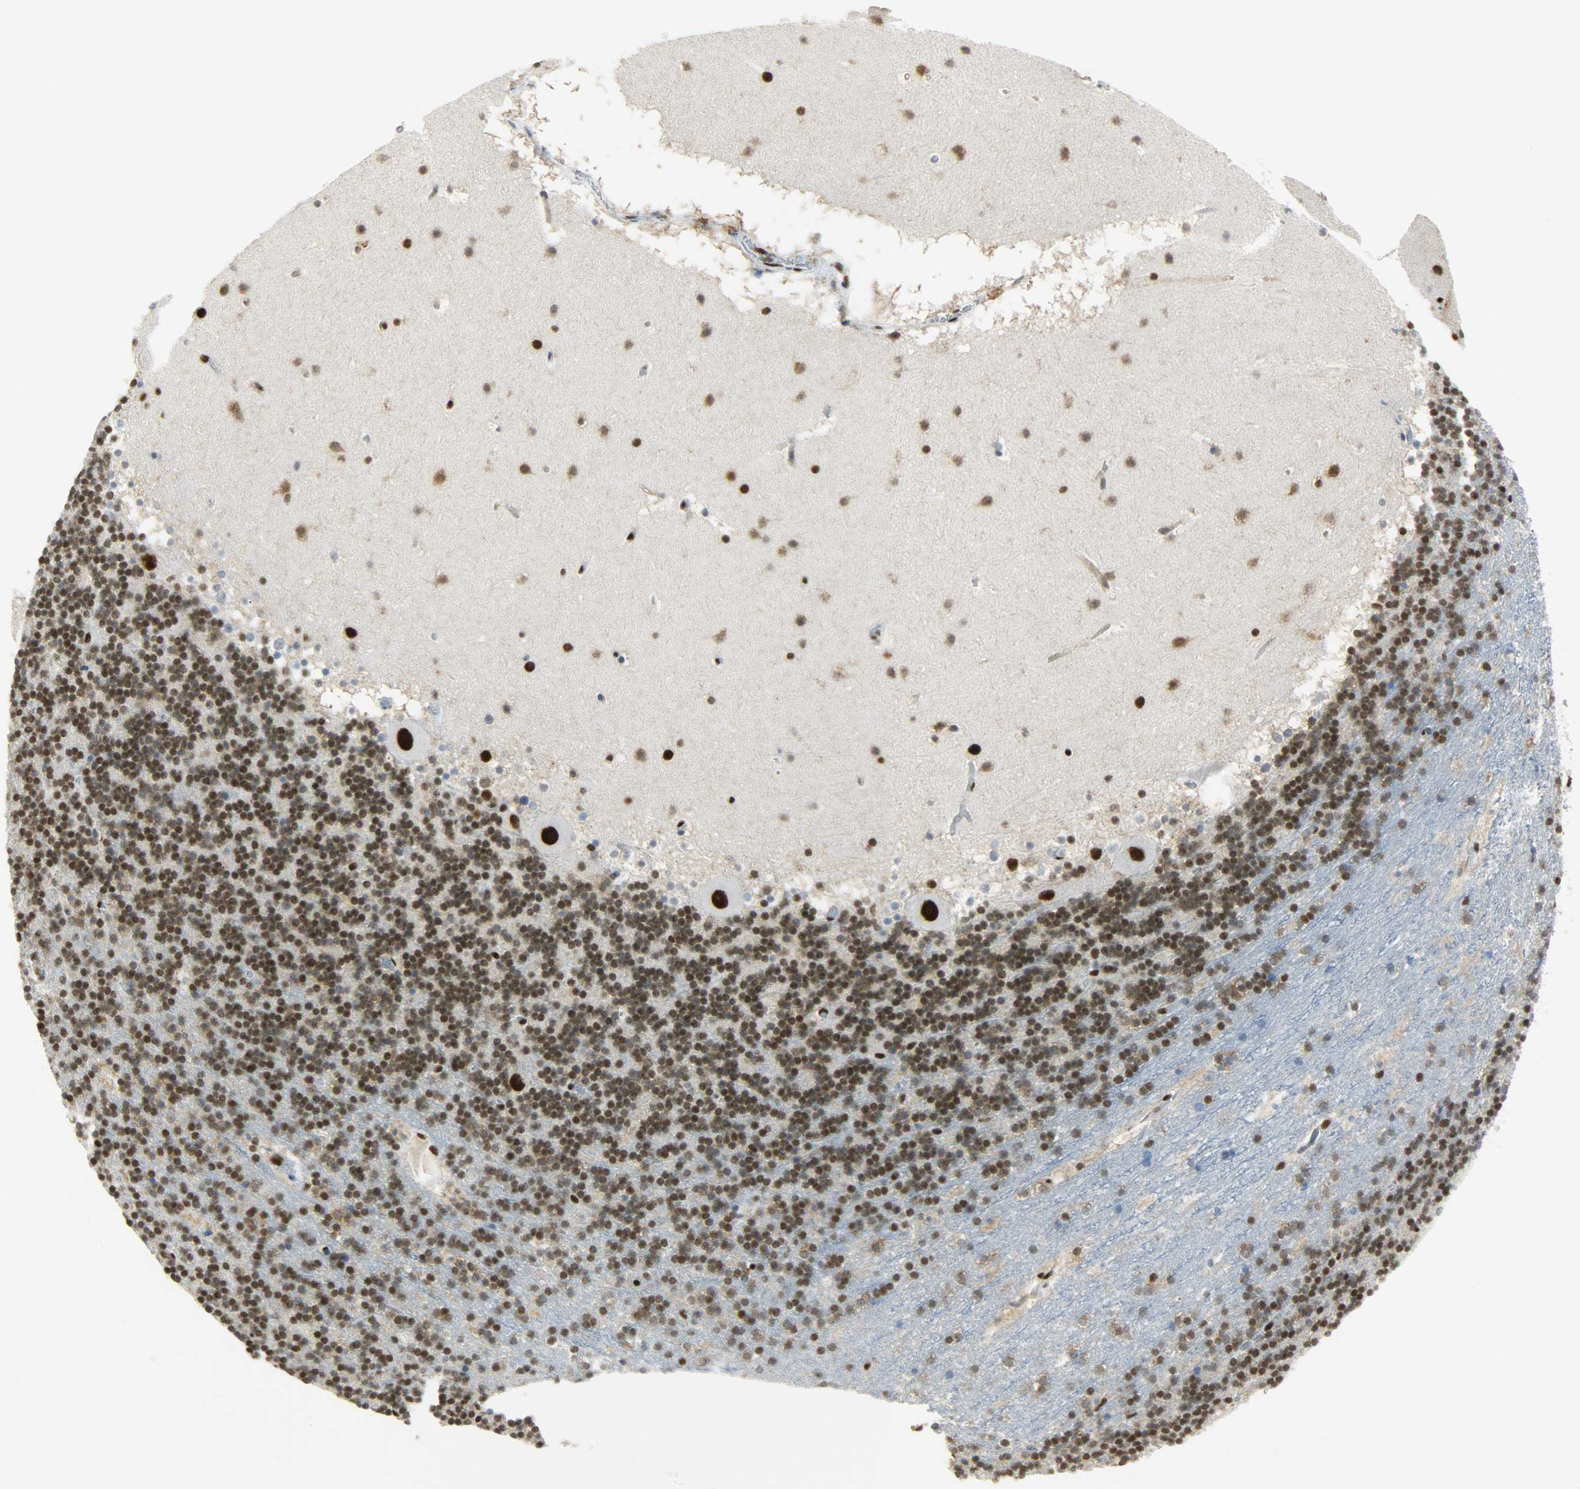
{"staining": {"intensity": "moderate", "quantity": ">75%", "location": "nuclear"}, "tissue": "cerebellum", "cell_type": "Cells in granular layer", "image_type": "normal", "snomed": [{"axis": "morphology", "description": "Normal tissue, NOS"}, {"axis": "topography", "description": "Cerebellum"}], "caption": "This is a micrograph of immunohistochemistry staining of benign cerebellum, which shows moderate expression in the nuclear of cells in granular layer.", "gene": "SSB", "patient": {"sex": "male", "age": 45}}